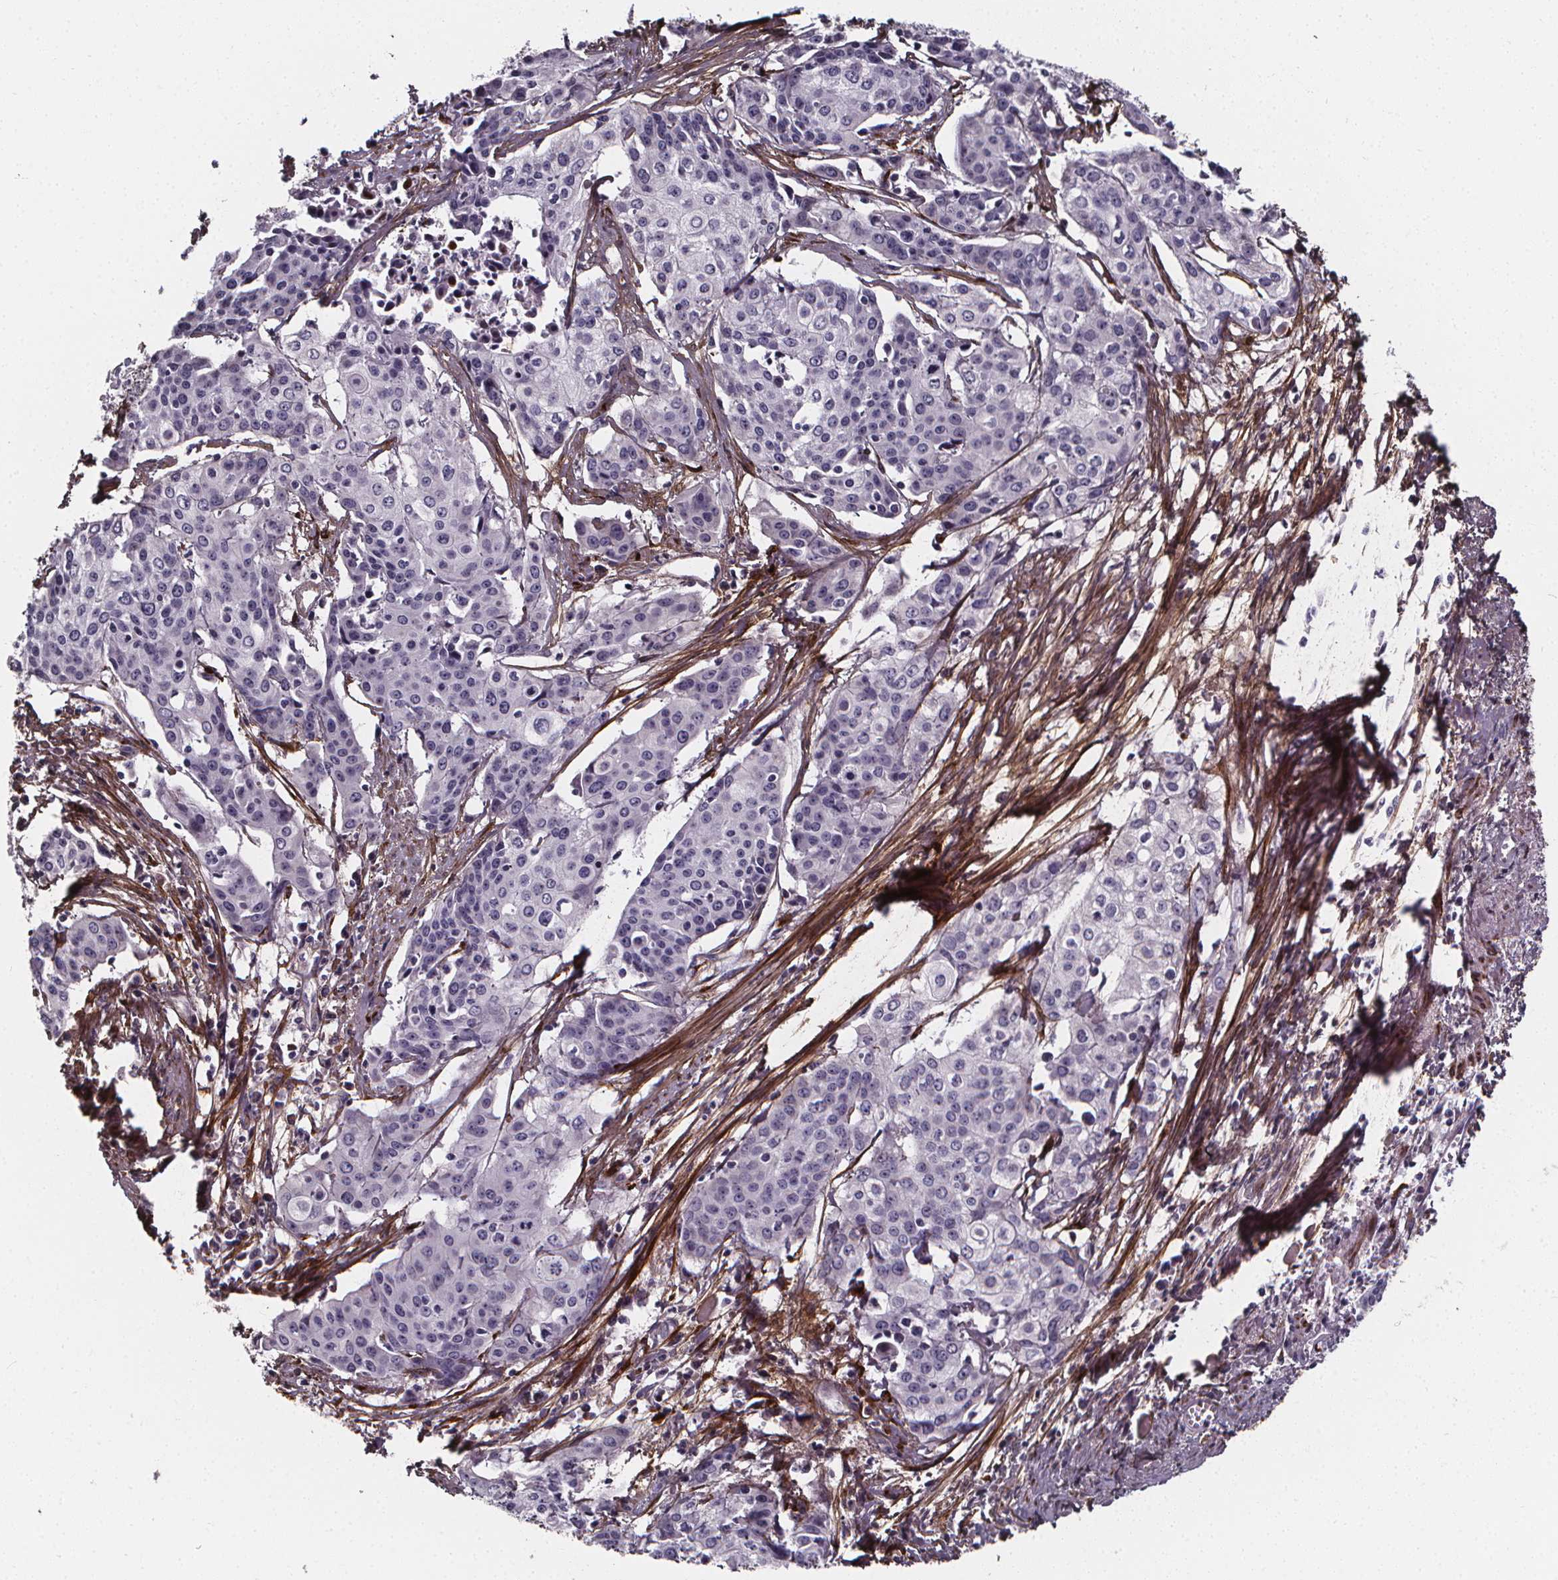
{"staining": {"intensity": "negative", "quantity": "none", "location": "none"}, "tissue": "cervical cancer", "cell_type": "Tumor cells", "image_type": "cancer", "snomed": [{"axis": "morphology", "description": "Squamous cell carcinoma, NOS"}, {"axis": "topography", "description": "Cervix"}], "caption": "A histopathology image of cervical cancer stained for a protein displays no brown staining in tumor cells. Nuclei are stained in blue.", "gene": "AEBP1", "patient": {"sex": "female", "age": 39}}